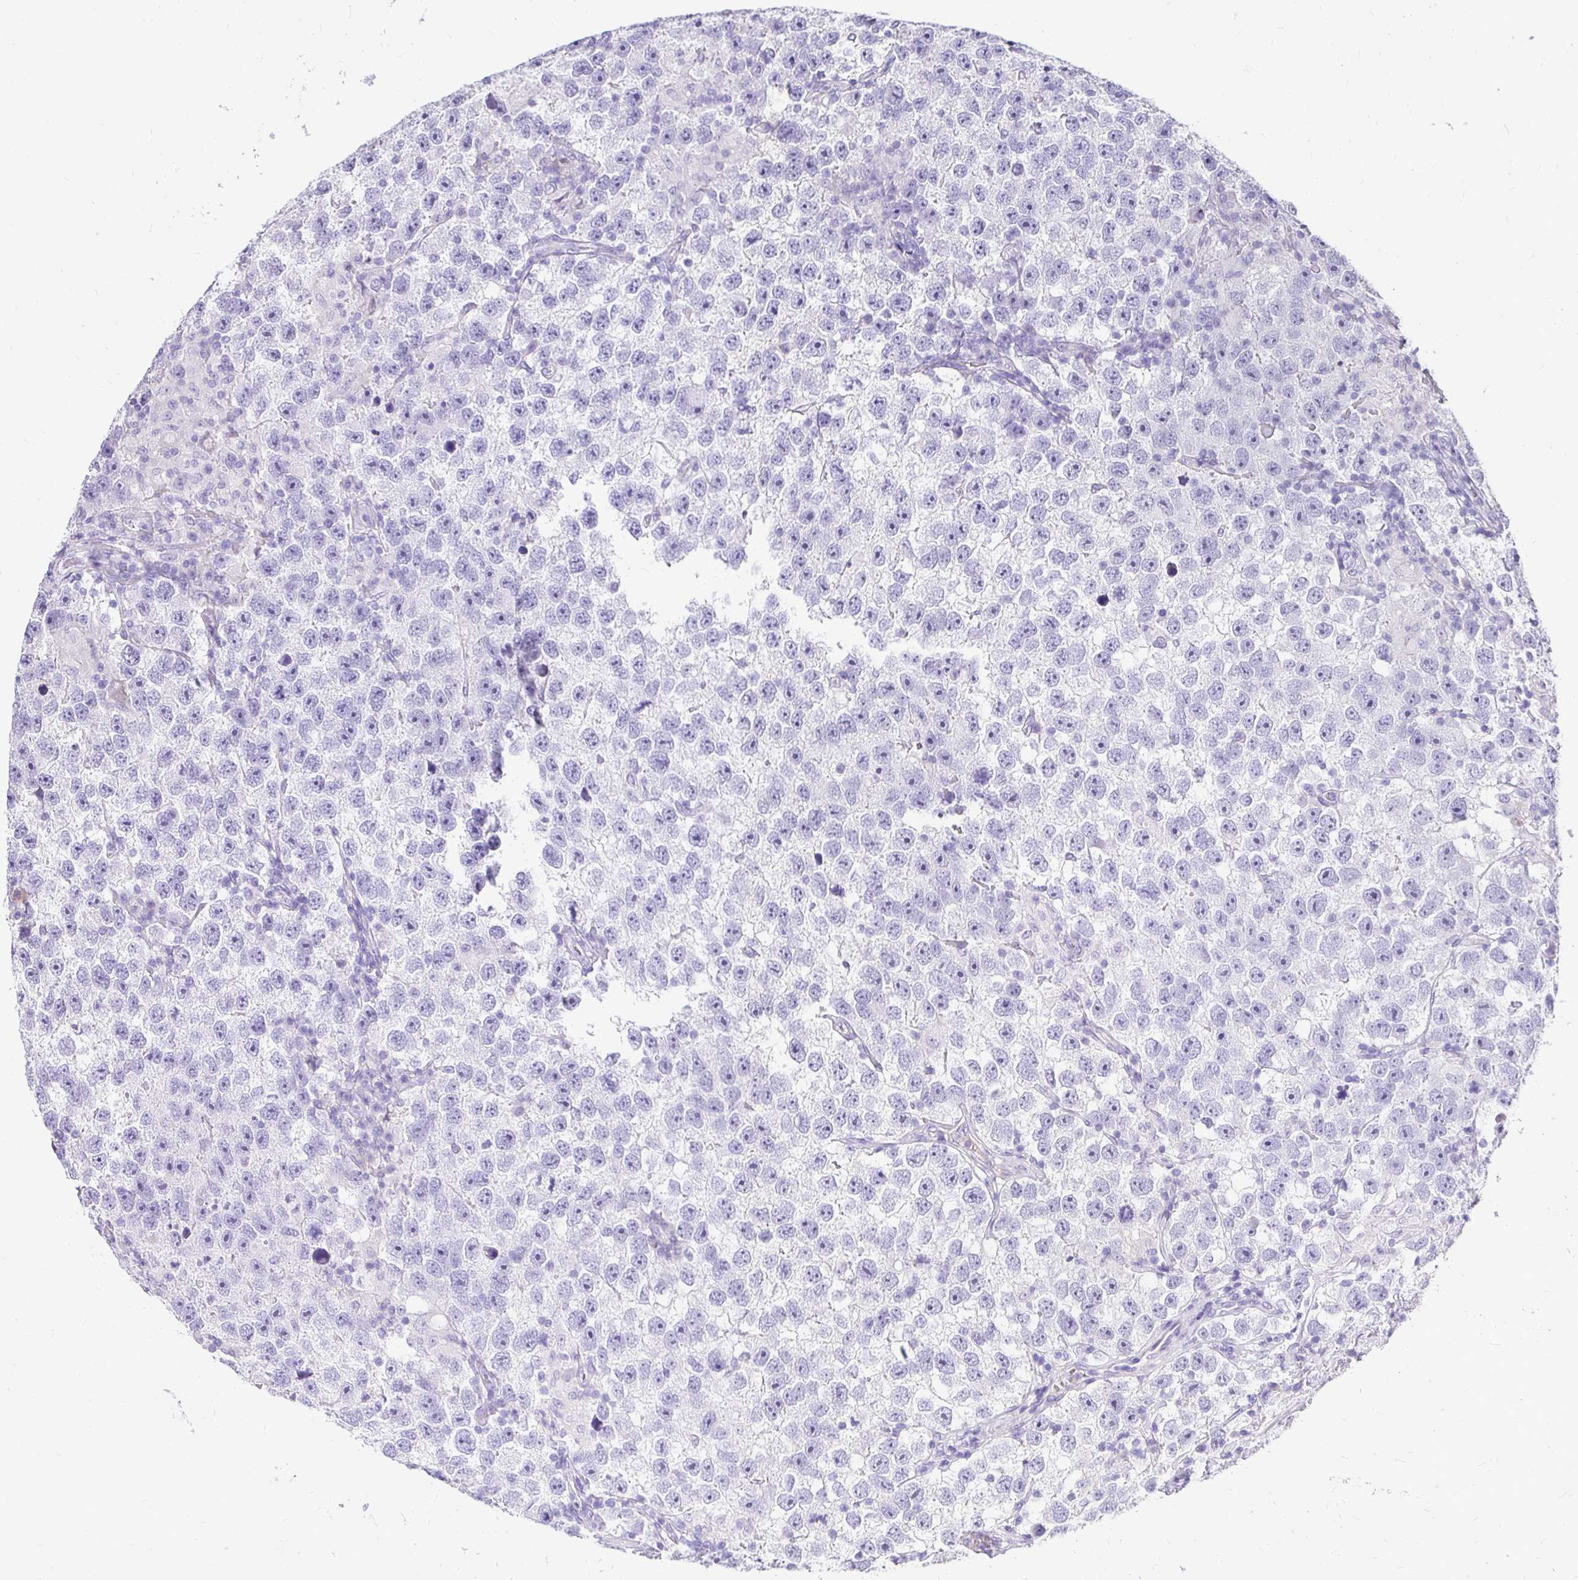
{"staining": {"intensity": "negative", "quantity": "none", "location": "none"}, "tissue": "testis cancer", "cell_type": "Tumor cells", "image_type": "cancer", "snomed": [{"axis": "morphology", "description": "Seminoma, NOS"}, {"axis": "topography", "description": "Testis"}], "caption": "DAB immunohistochemical staining of testis cancer (seminoma) exhibits no significant staining in tumor cells.", "gene": "TAF1D", "patient": {"sex": "male", "age": 26}}